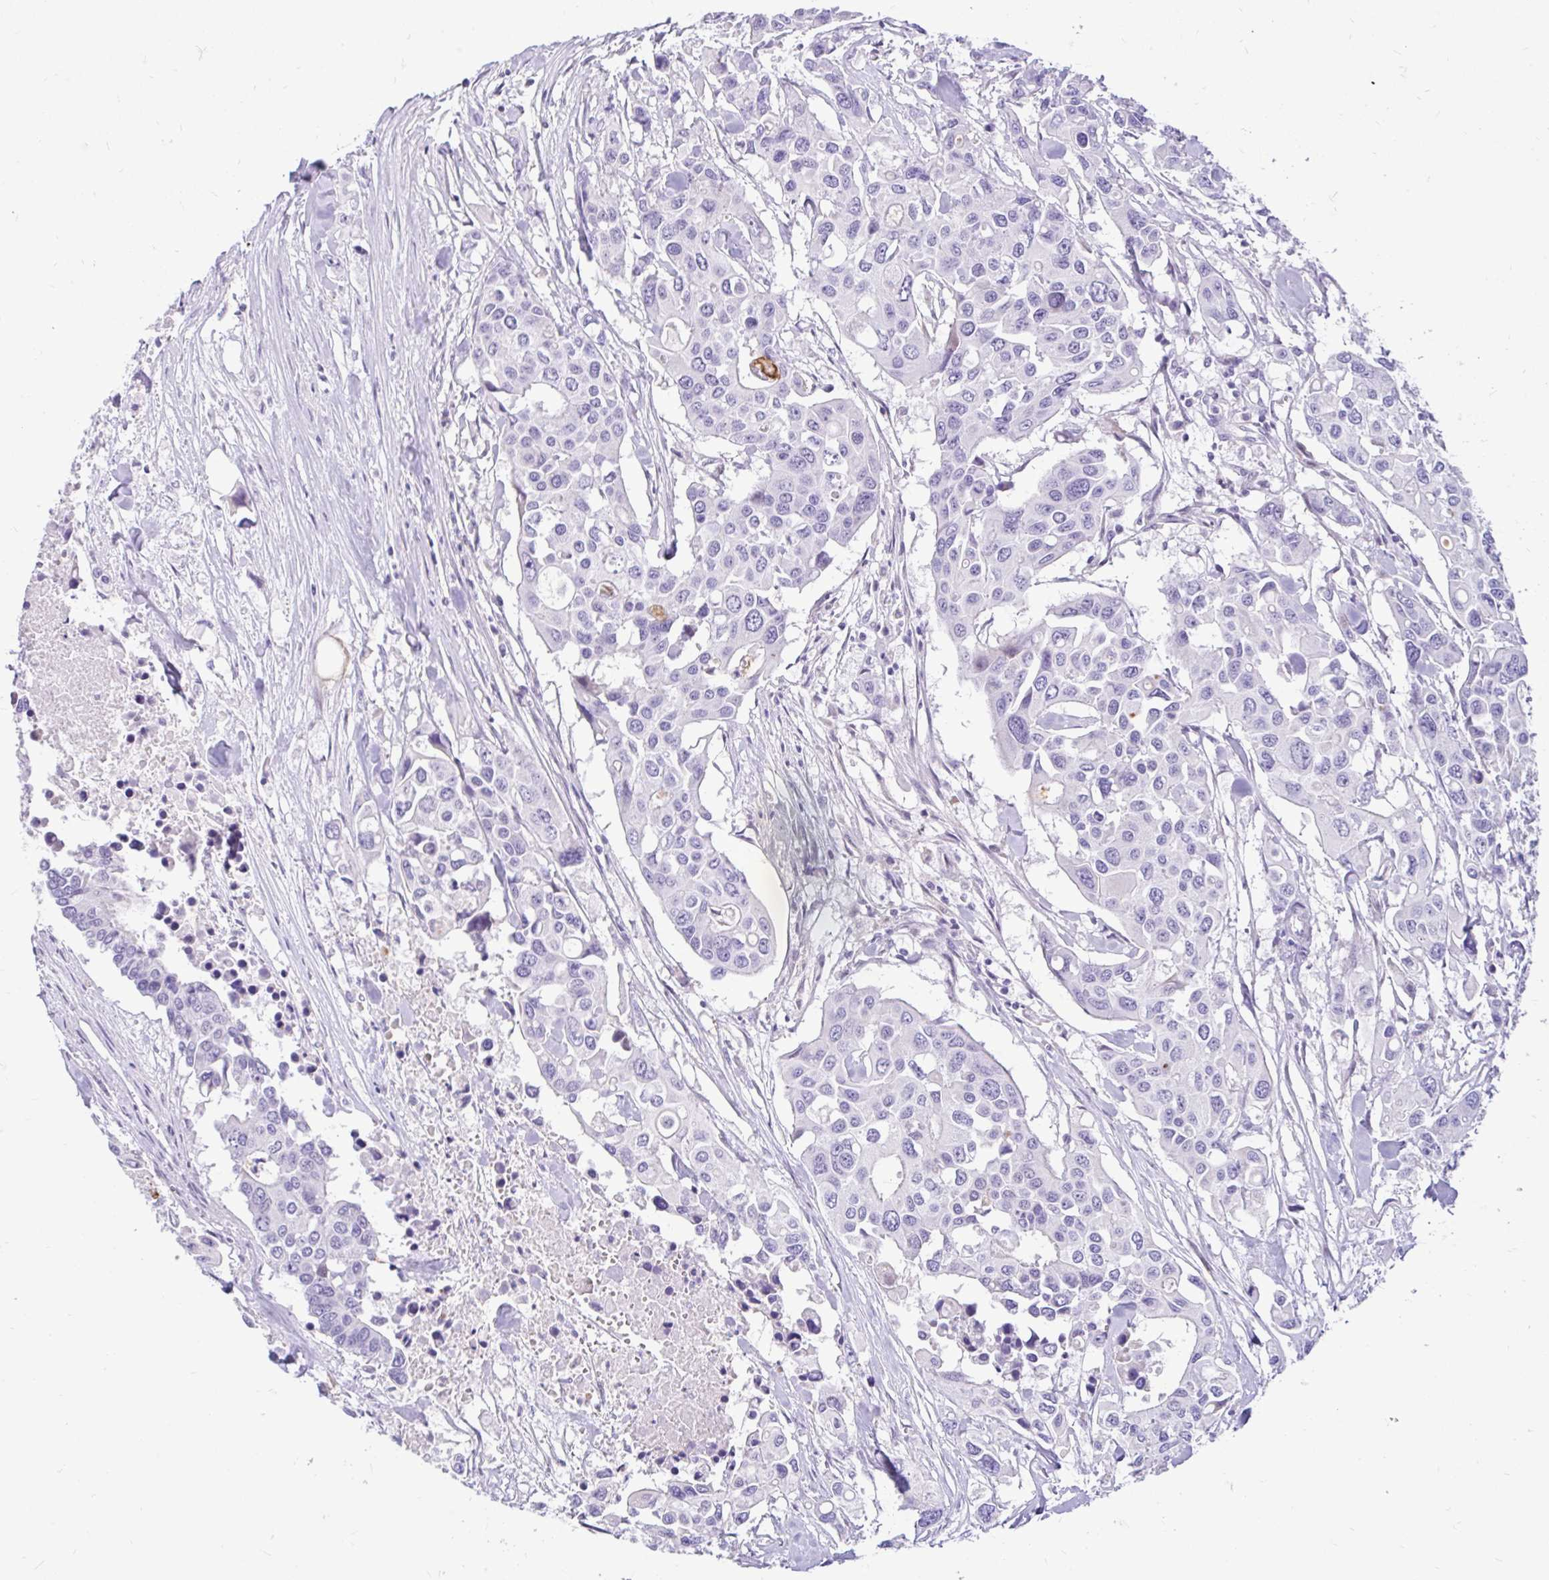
{"staining": {"intensity": "negative", "quantity": "none", "location": "none"}, "tissue": "colorectal cancer", "cell_type": "Tumor cells", "image_type": "cancer", "snomed": [{"axis": "morphology", "description": "Adenocarcinoma, NOS"}, {"axis": "topography", "description": "Colon"}], "caption": "This micrograph is of colorectal cancer stained with IHC to label a protein in brown with the nuclei are counter-stained blue. There is no expression in tumor cells. The staining was performed using DAB to visualize the protein expression in brown, while the nuclei were stained in blue with hematoxylin (Magnification: 20x).", "gene": "NHLH2", "patient": {"sex": "male", "age": 77}}